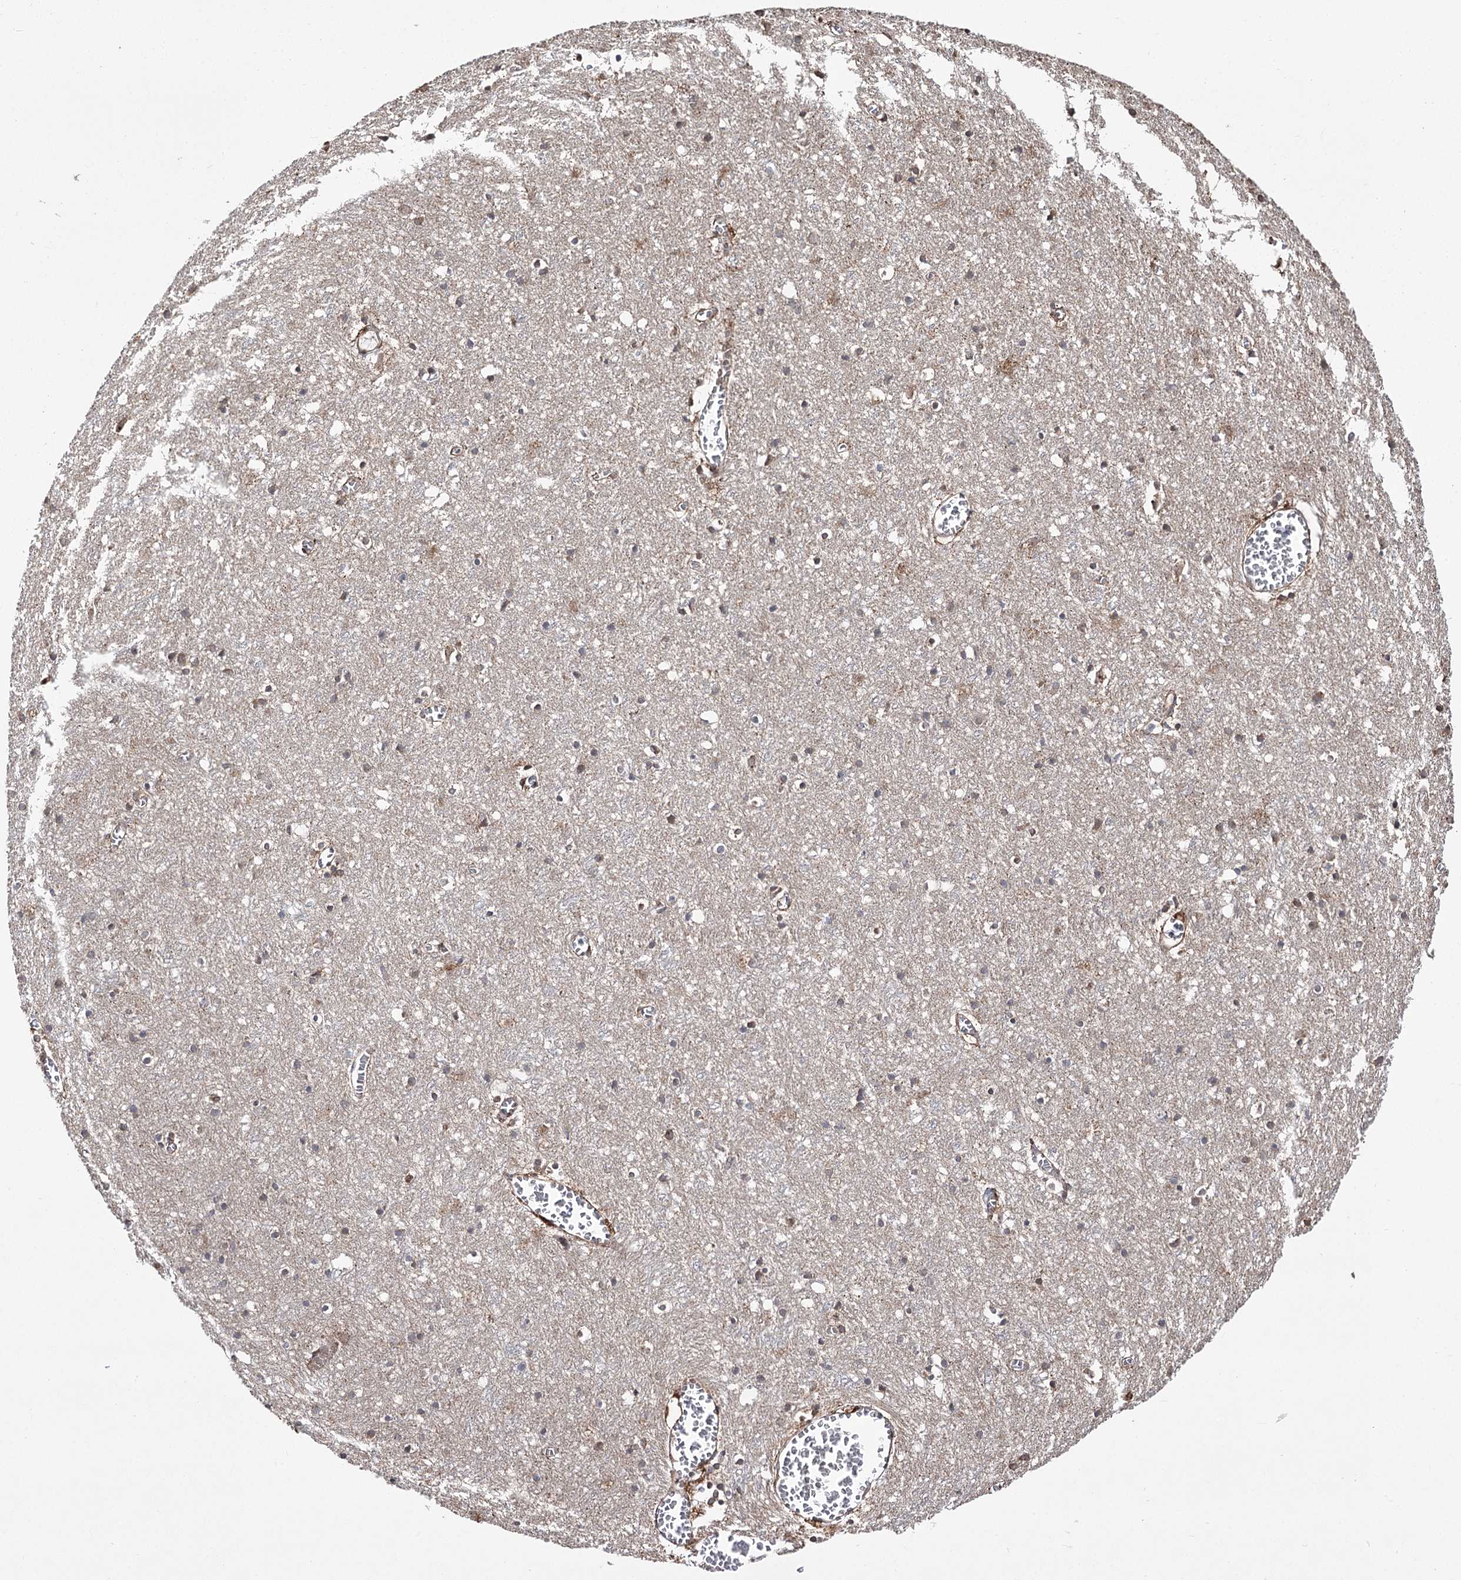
{"staining": {"intensity": "weak", "quantity": "25%-75%", "location": "cytoplasmic/membranous"}, "tissue": "cerebral cortex", "cell_type": "Endothelial cells", "image_type": "normal", "snomed": [{"axis": "morphology", "description": "Normal tissue, NOS"}, {"axis": "topography", "description": "Cerebral cortex"}], "caption": "High-power microscopy captured an IHC photomicrograph of benign cerebral cortex, revealing weak cytoplasmic/membranous positivity in about 25%-75% of endothelial cells. The protein is shown in brown color, while the nuclei are stained blue.", "gene": "FANCL", "patient": {"sex": "female", "age": 64}}